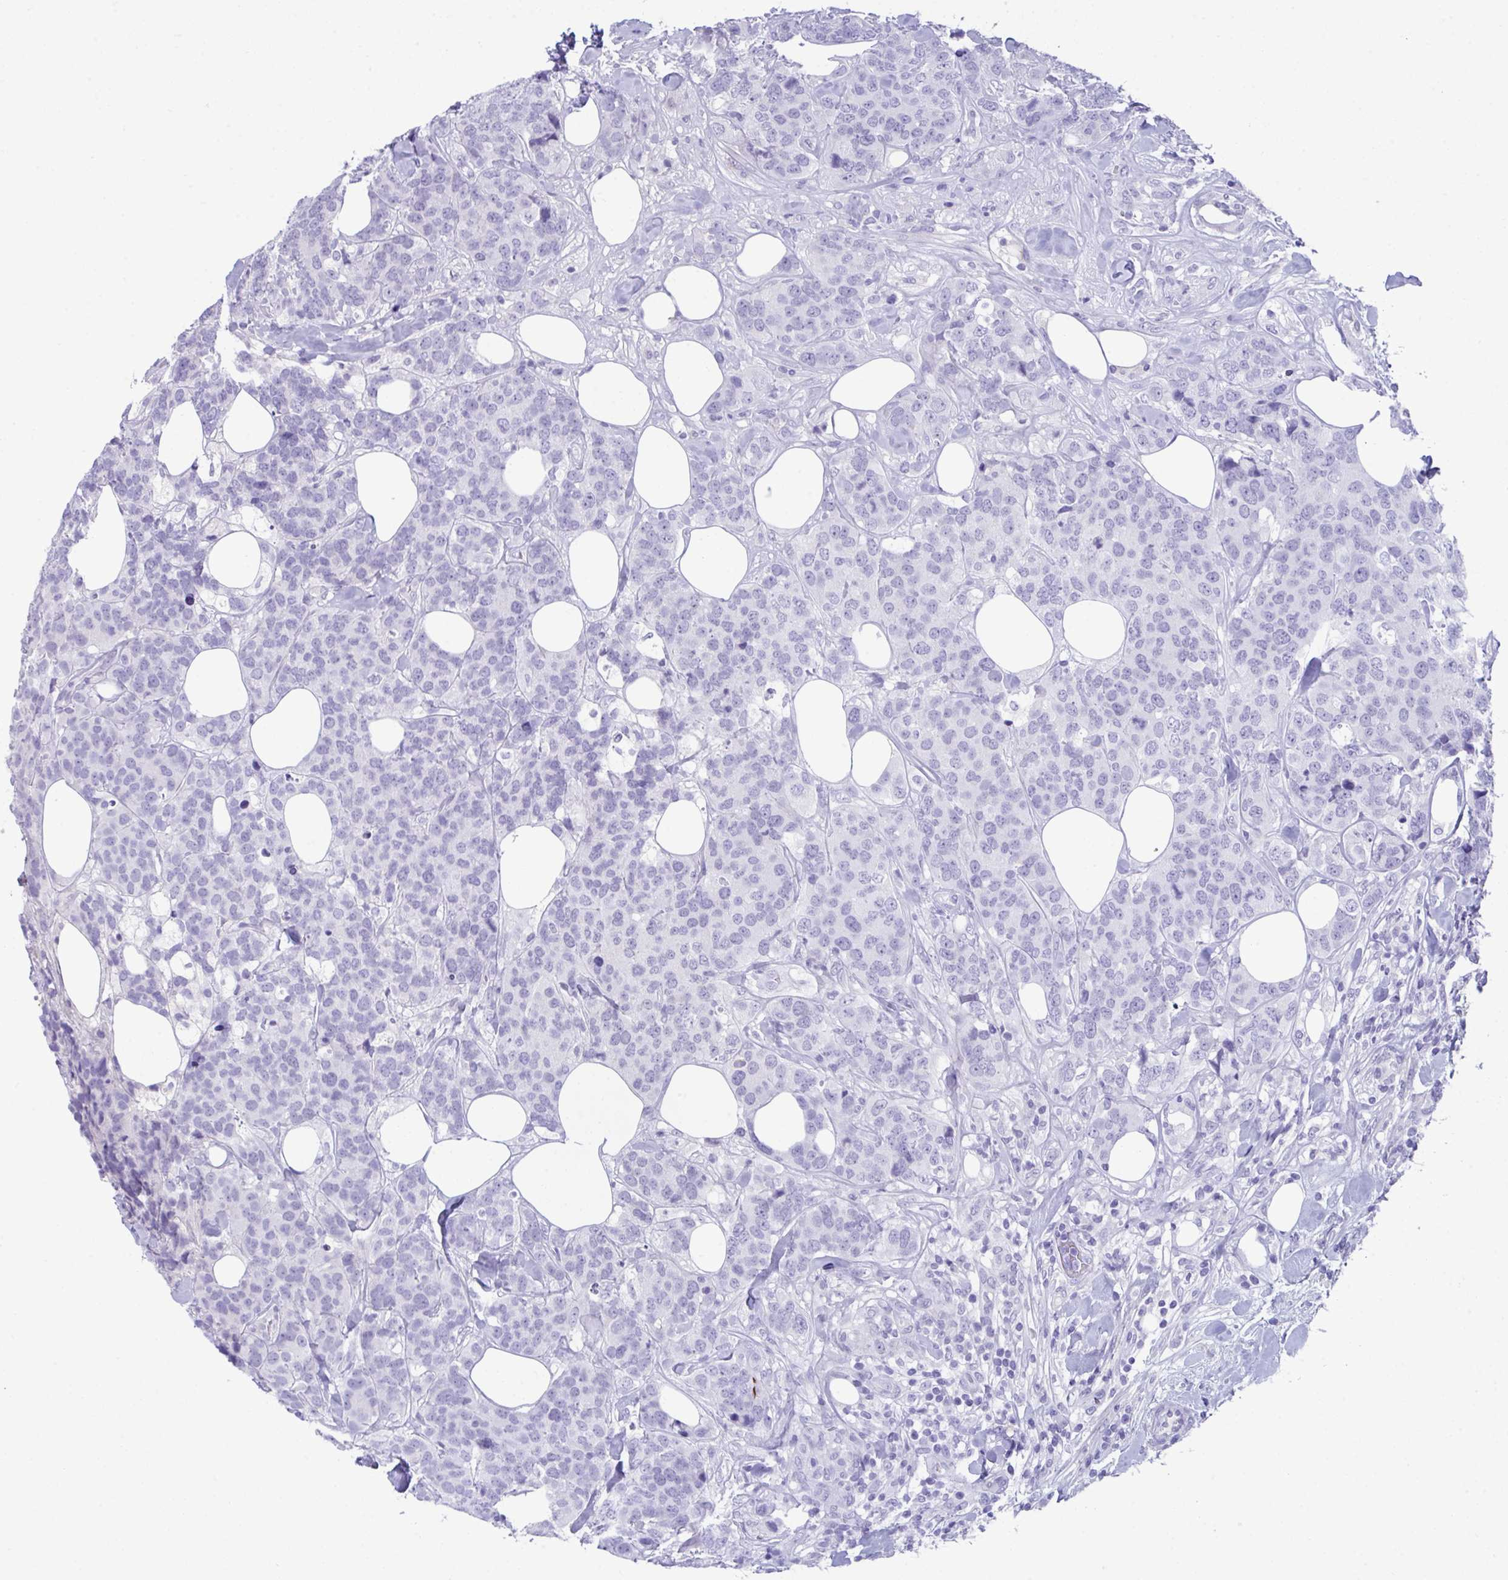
{"staining": {"intensity": "negative", "quantity": "none", "location": "none"}, "tissue": "breast cancer", "cell_type": "Tumor cells", "image_type": "cancer", "snomed": [{"axis": "morphology", "description": "Lobular carcinoma"}, {"axis": "topography", "description": "Breast"}], "caption": "High magnification brightfield microscopy of breast cancer stained with DAB (brown) and counterstained with hematoxylin (blue): tumor cells show no significant positivity.", "gene": "PIGZ", "patient": {"sex": "female", "age": 59}}